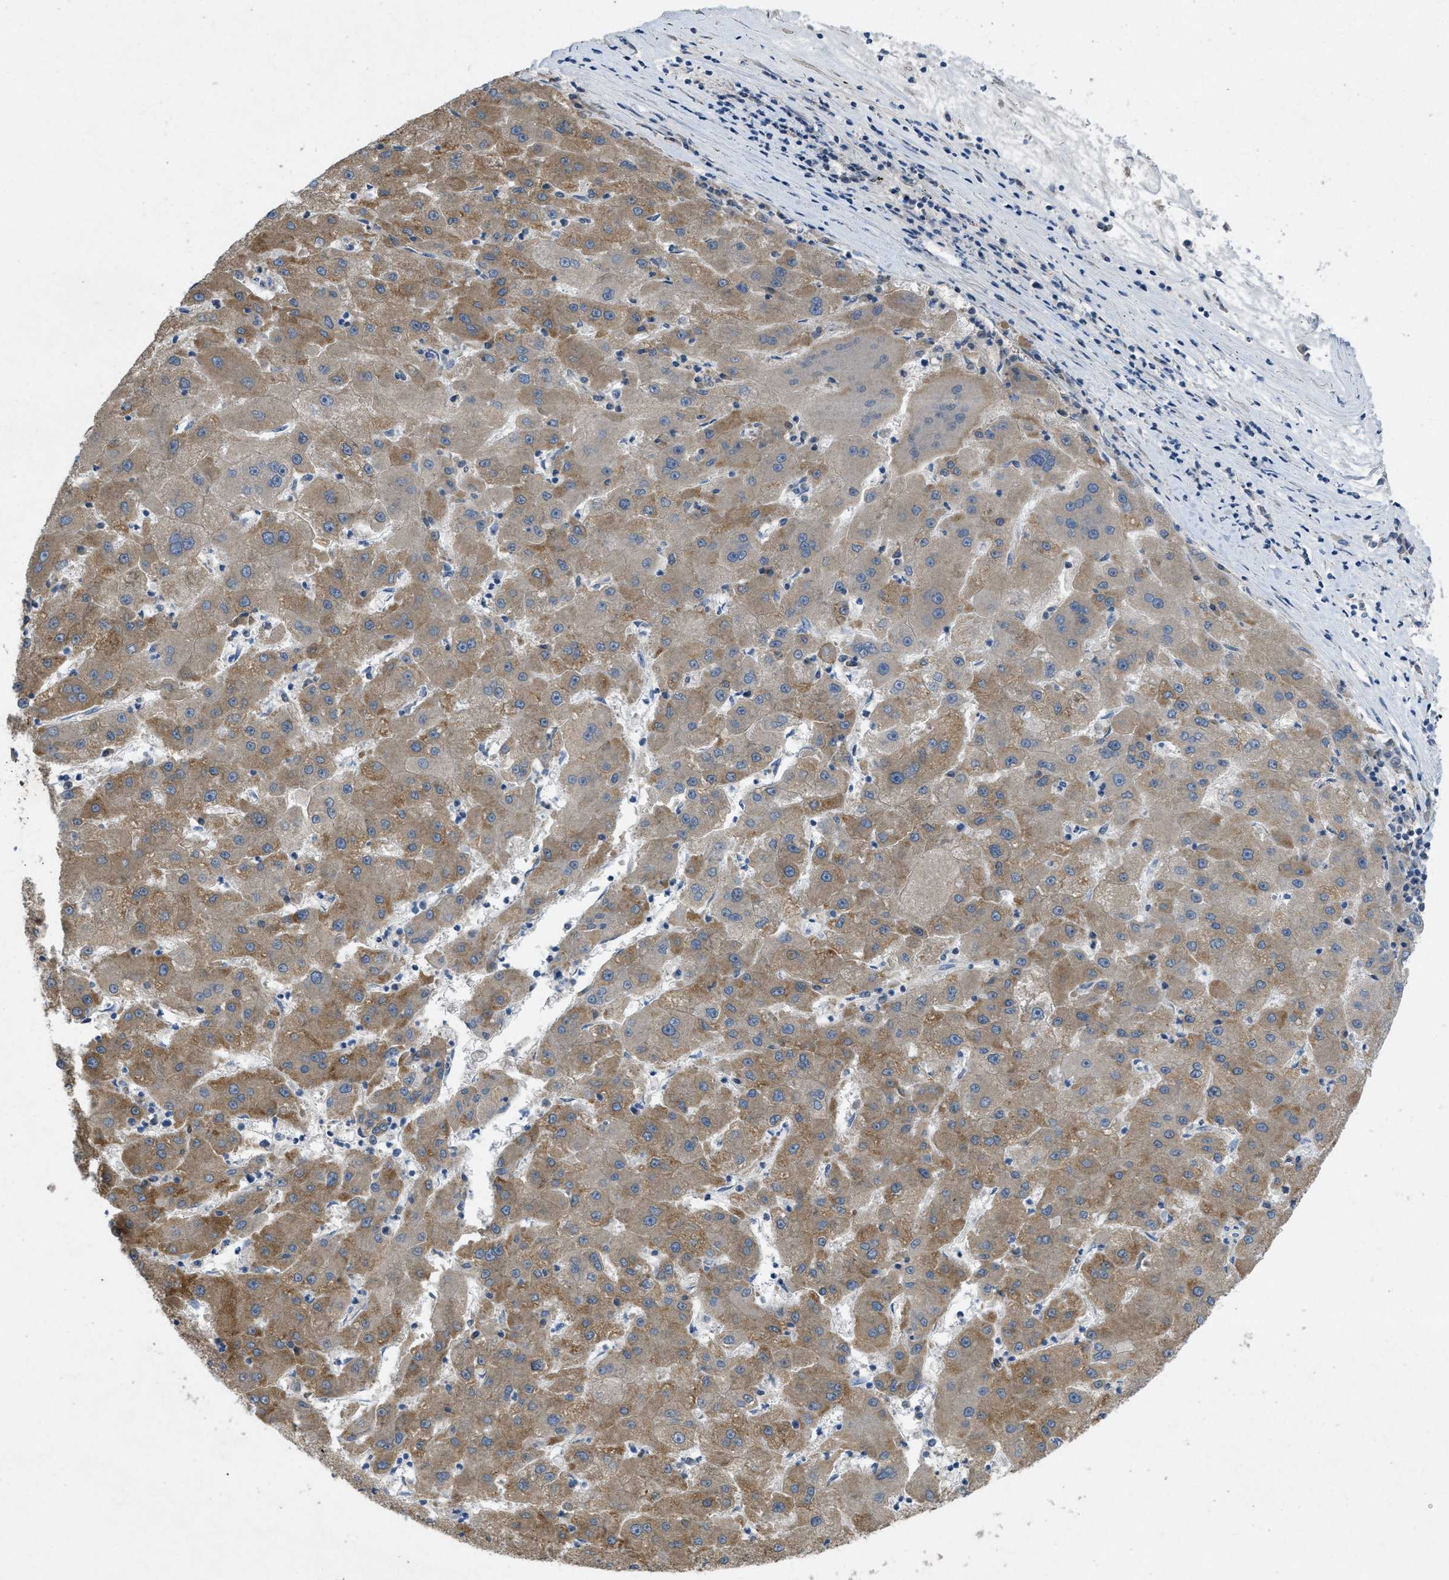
{"staining": {"intensity": "moderate", "quantity": ">75%", "location": "cytoplasmic/membranous"}, "tissue": "liver cancer", "cell_type": "Tumor cells", "image_type": "cancer", "snomed": [{"axis": "morphology", "description": "Carcinoma, Hepatocellular, NOS"}, {"axis": "topography", "description": "Liver"}], "caption": "Approximately >75% of tumor cells in human hepatocellular carcinoma (liver) show moderate cytoplasmic/membranous protein expression as visualized by brown immunohistochemical staining.", "gene": "IFNLR1", "patient": {"sex": "male", "age": 72}}